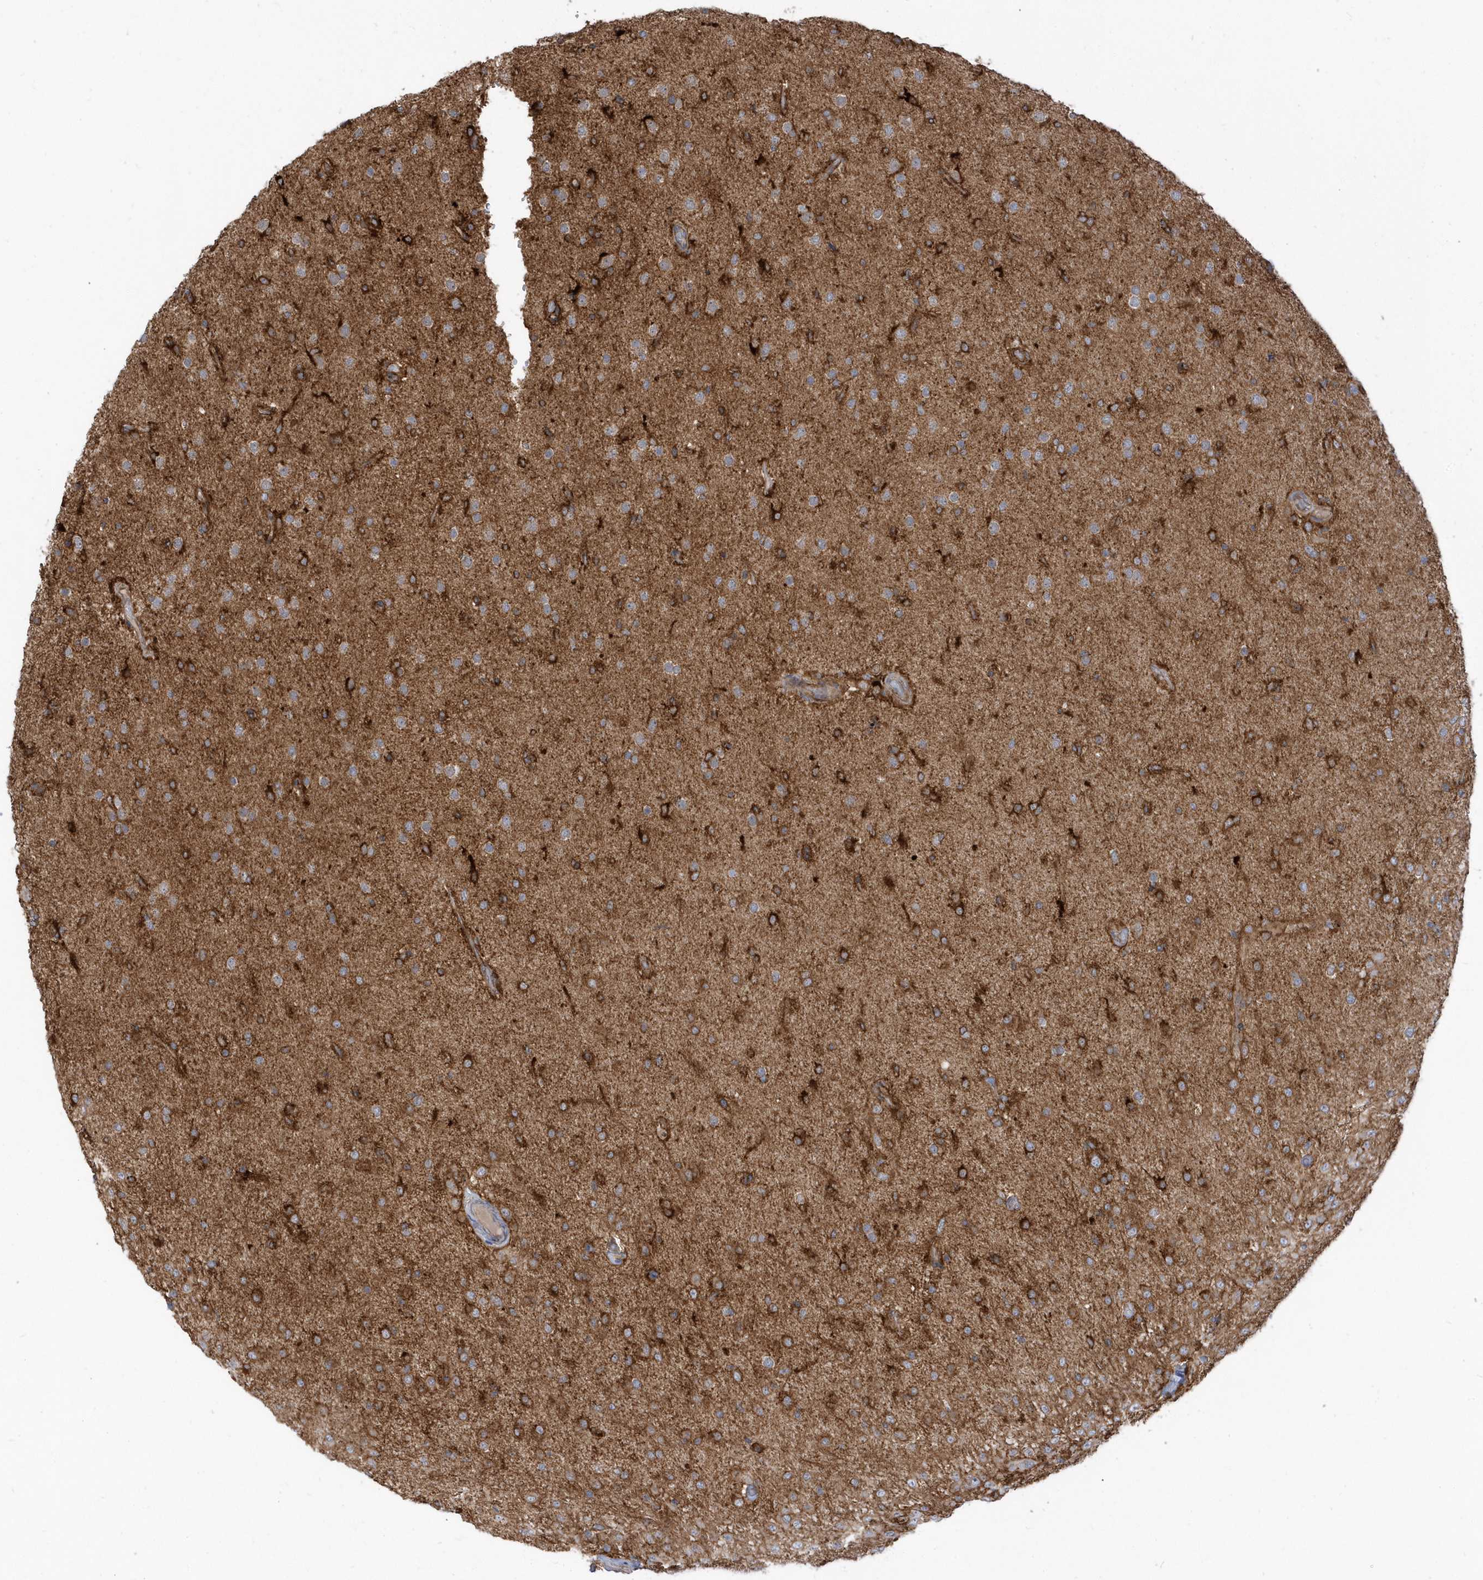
{"staining": {"intensity": "moderate", "quantity": ">75%", "location": "cytoplasmic/membranous"}, "tissue": "glioma", "cell_type": "Tumor cells", "image_type": "cancer", "snomed": [{"axis": "morphology", "description": "Glioma, malignant, Low grade"}, {"axis": "topography", "description": "Brain"}], "caption": "This photomicrograph shows glioma stained with IHC to label a protein in brown. The cytoplasmic/membranous of tumor cells show moderate positivity for the protein. Nuclei are counter-stained blue.", "gene": "HRH4", "patient": {"sex": "male", "age": 65}}